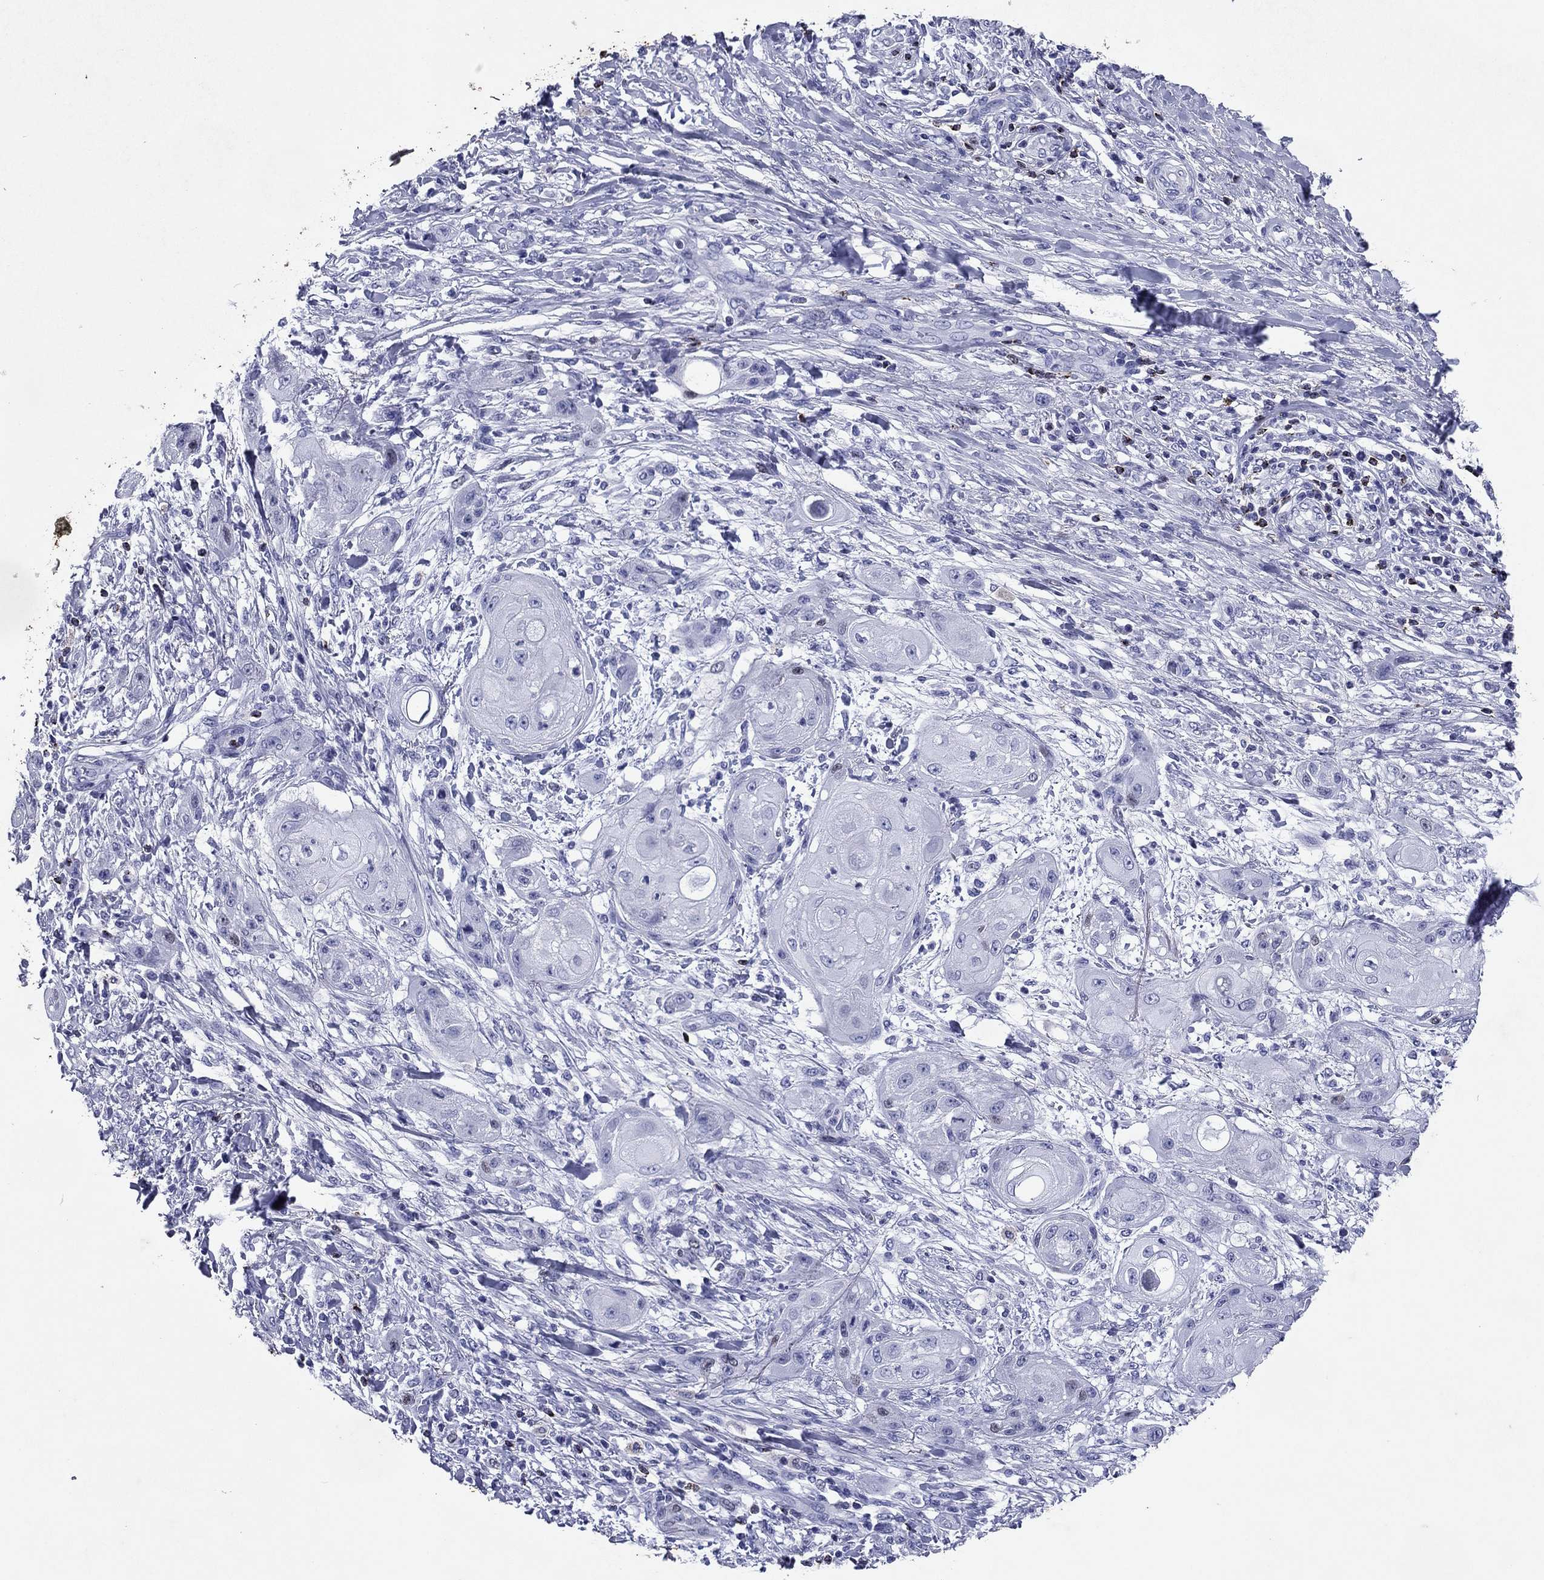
{"staining": {"intensity": "negative", "quantity": "none", "location": "none"}, "tissue": "skin cancer", "cell_type": "Tumor cells", "image_type": "cancer", "snomed": [{"axis": "morphology", "description": "Squamous cell carcinoma, NOS"}, {"axis": "topography", "description": "Skin"}], "caption": "This is an immunohistochemistry micrograph of squamous cell carcinoma (skin). There is no staining in tumor cells.", "gene": "GZMK", "patient": {"sex": "male", "age": 62}}